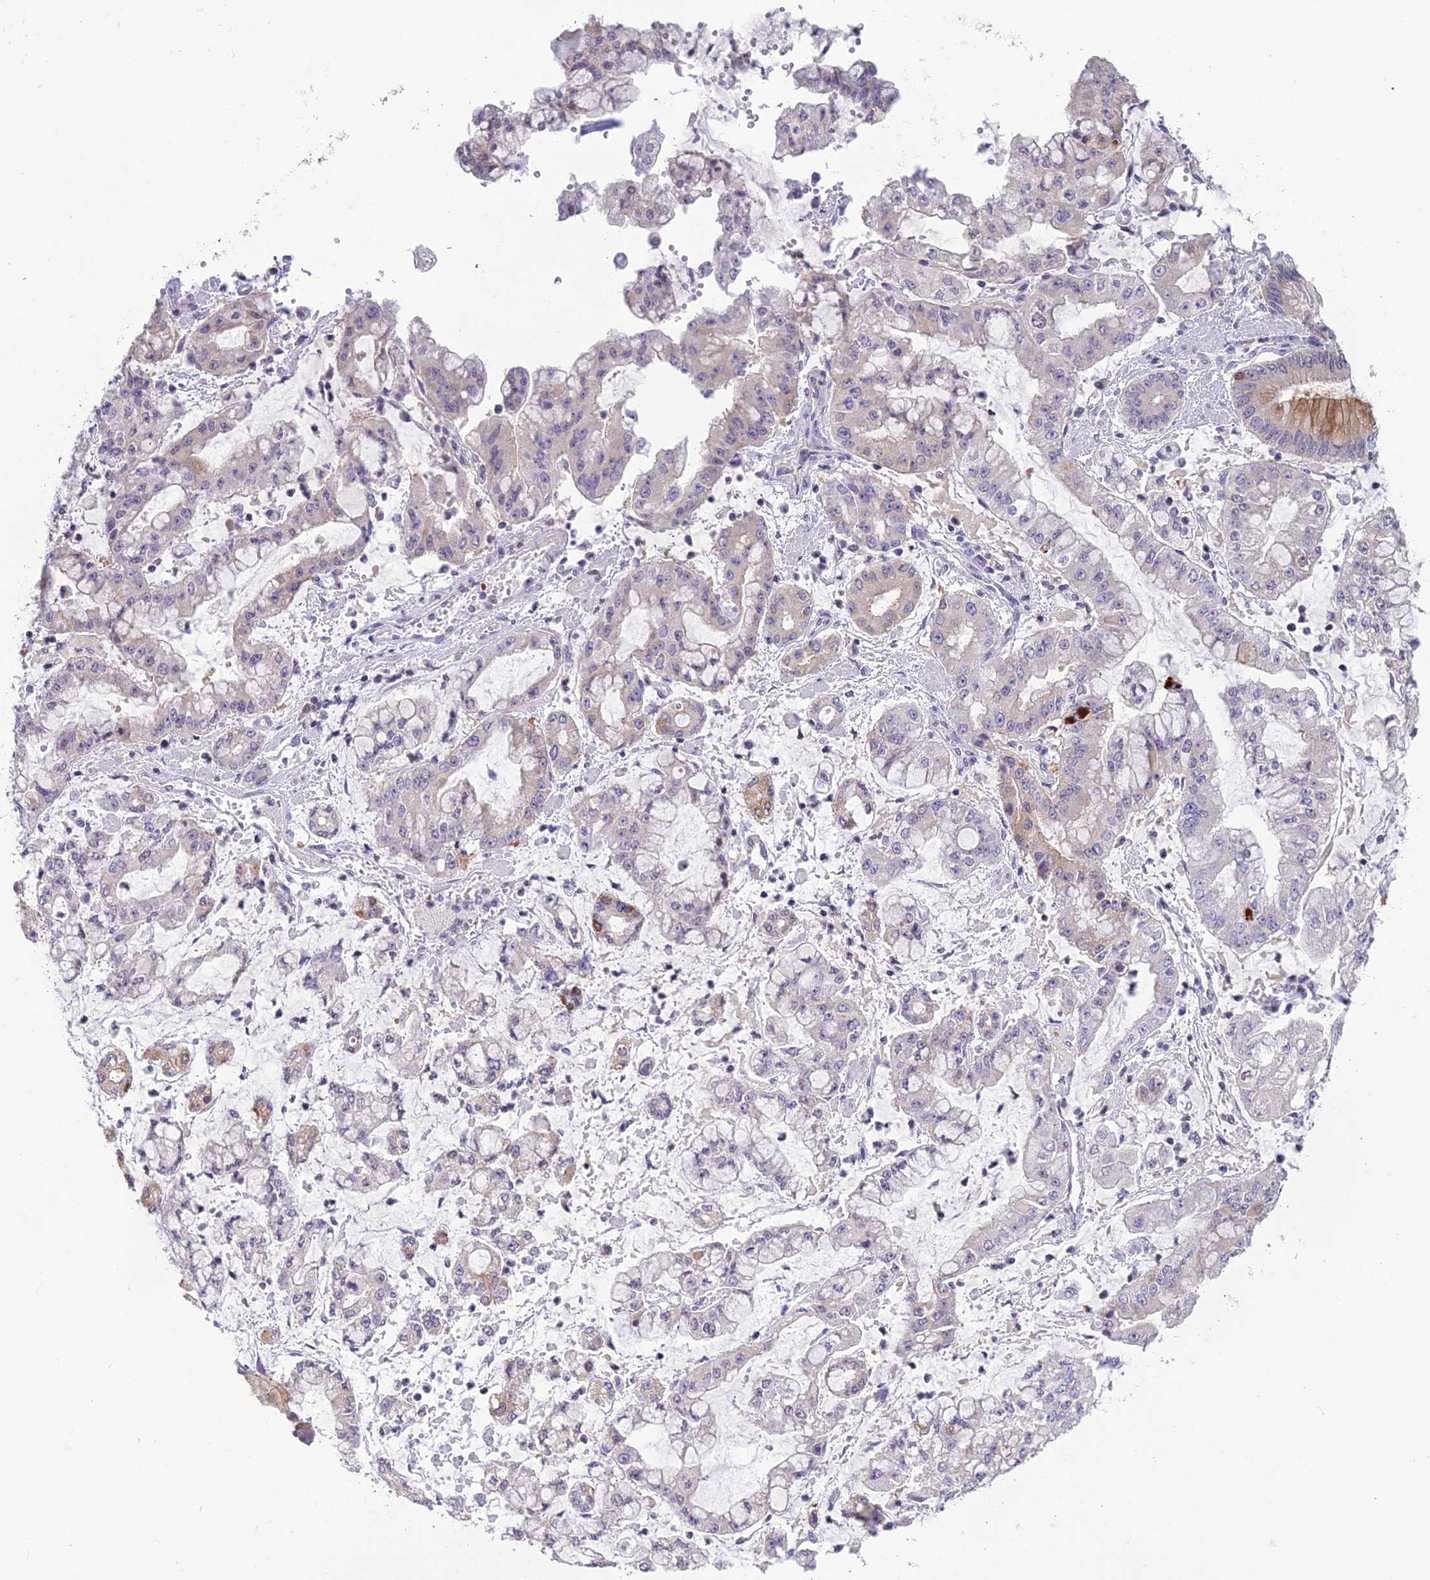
{"staining": {"intensity": "weak", "quantity": "<25%", "location": "cytoplasmic/membranous"}, "tissue": "stomach cancer", "cell_type": "Tumor cells", "image_type": "cancer", "snomed": [{"axis": "morphology", "description": "Adenocarcinoma, NOS"}, {"axis": "topography", "description": "Stomach"}], "caption": "This photomicrograph is of stomach adenocarcinoma stained with immunohistochemistry (IHC) to label a protein in brown with the nuclei are counter-stained blue. There is no positivity in tumor cells.", "gene": "TMEM134", "patient": {"sex": "male", "age": 76}}